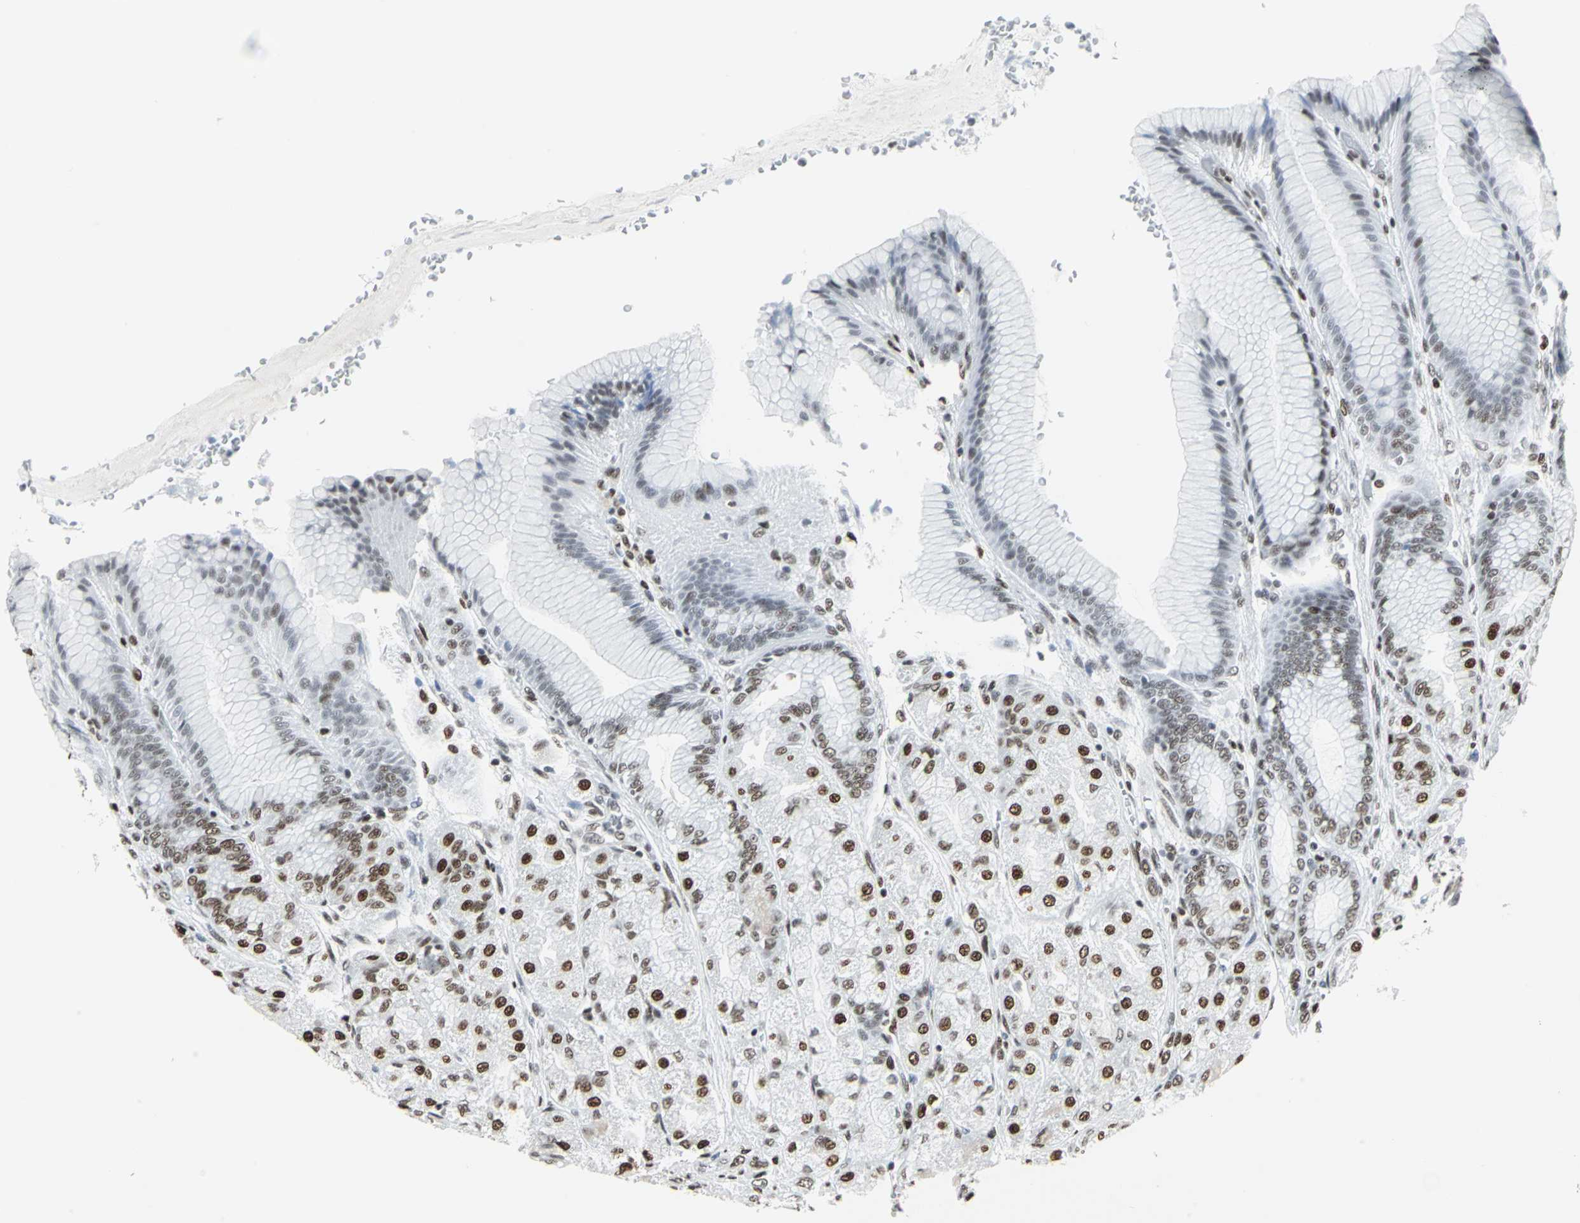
{"staining": {"intensity": "strong", "quantity": "25%-75%", "location": "nuclear"}, "tissue": "stomach", "cell_type": "Glandular cells", "image_type": "normal", "snomed": [{"axis": "morphology", "description": "Normal tissue, NOS"}, {"axis": "morphology", "description": "Adenocarcinoma, NOS"}, {"axis": "topography", "description": "Stomach"}, {"axis": "topography", "description": "Stomach, lower"}], "caption": "Normal stomach exhibits strong nuclear positivity in approximately 25%-75% of glandular cells.", "gene": "HDAC2", "patient": {"sex": "female", "age": 65}}